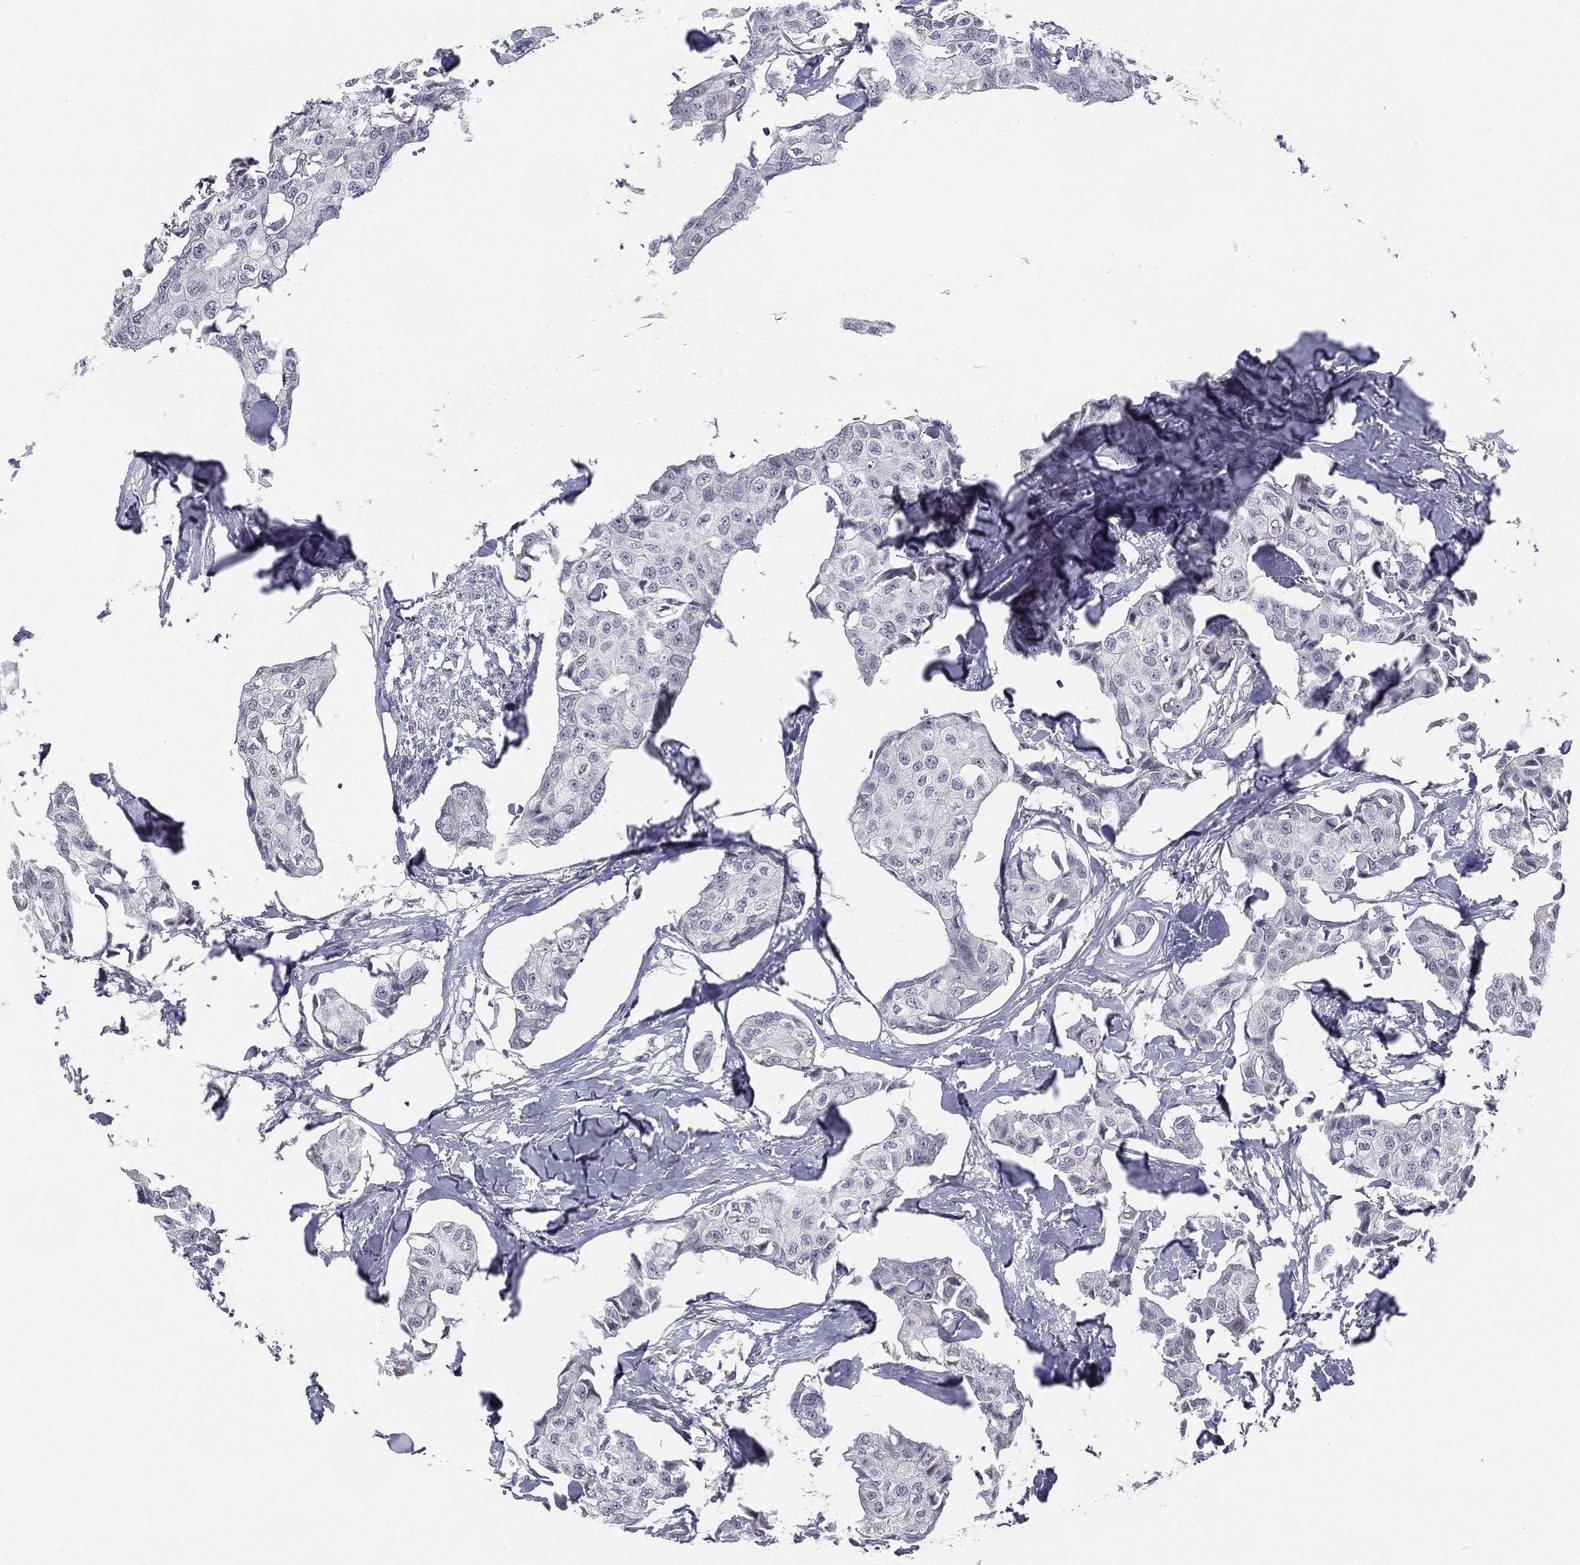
{"staining": {"intensity": "negative", "quantity": "none", "location": "none"}, "tissue": "breast cancer", "cell_type": "Tumor cells", "image_type": "cancer", "snomed": [{"axis": "morphology", "description": "Duct carcinoma"}, {"axis": "topography", "description": "Breast"}], "caption": "A high-resolution micrograph shows immunohistochemistry (IHC) staining of breast cancer, which exhibits no significant positivity in tumor cells.", "gene": "MS4A8", "patient": {"sex": "female", "age": 80}}